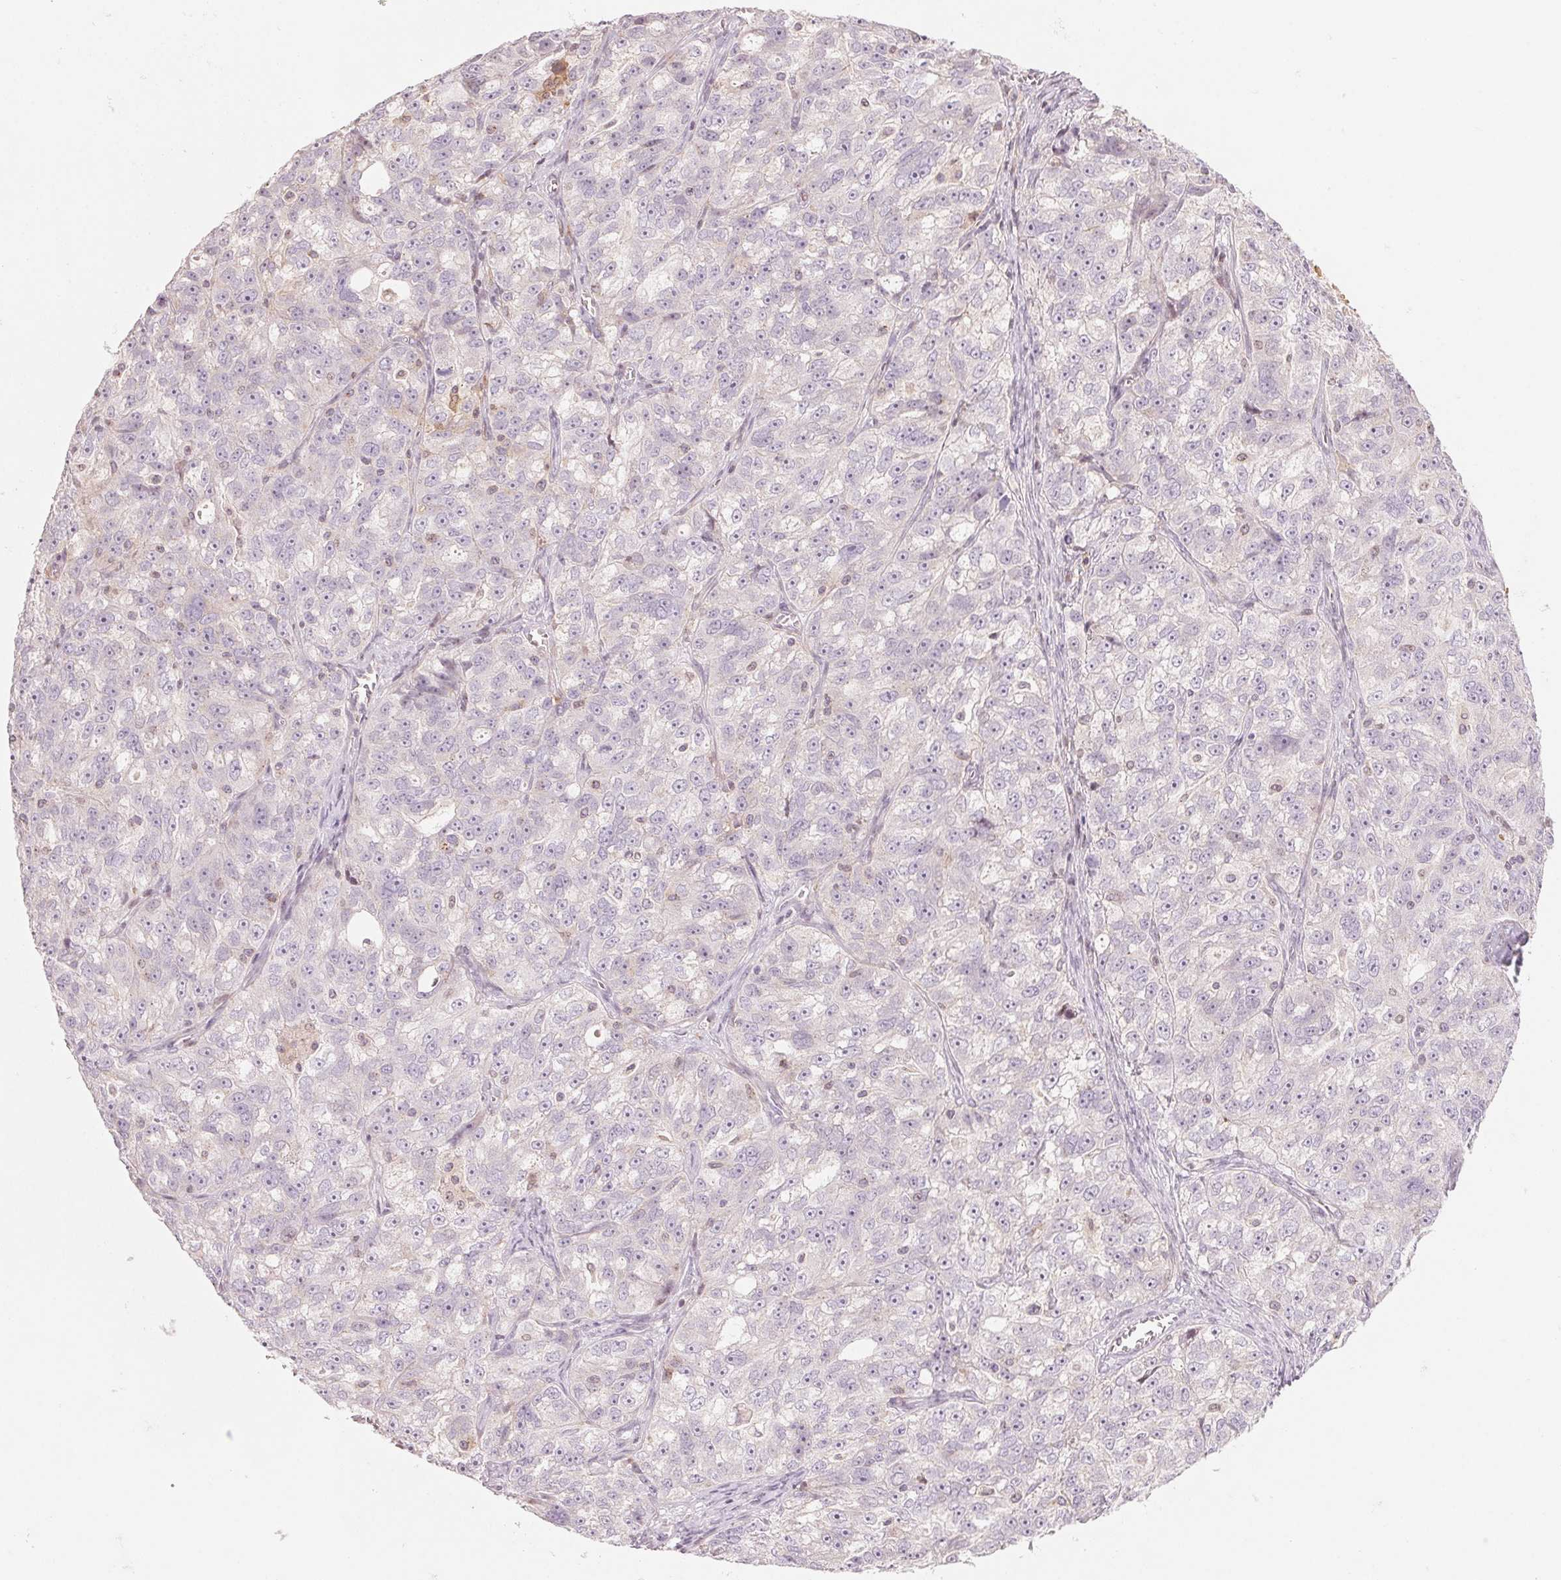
{"staining": {"intensity": "negative", "quantity": "none", "location": "none"}, "tissue": "ovarian cancer", "cell_type": "Tumor cells", "image_type": "cancer", "snomed": [{"axis": "morphology", "description": "Cystadenocarcinoma, serous, NOS"}, {"axis": "topography", "description": "Ovary"}], "caption": "Human ovarian cancer stained for a protein using IHC reveals no positivity in tumor cells.", "gene": "SLC17A4", "patient": {"sex": "female", "age": 51}}